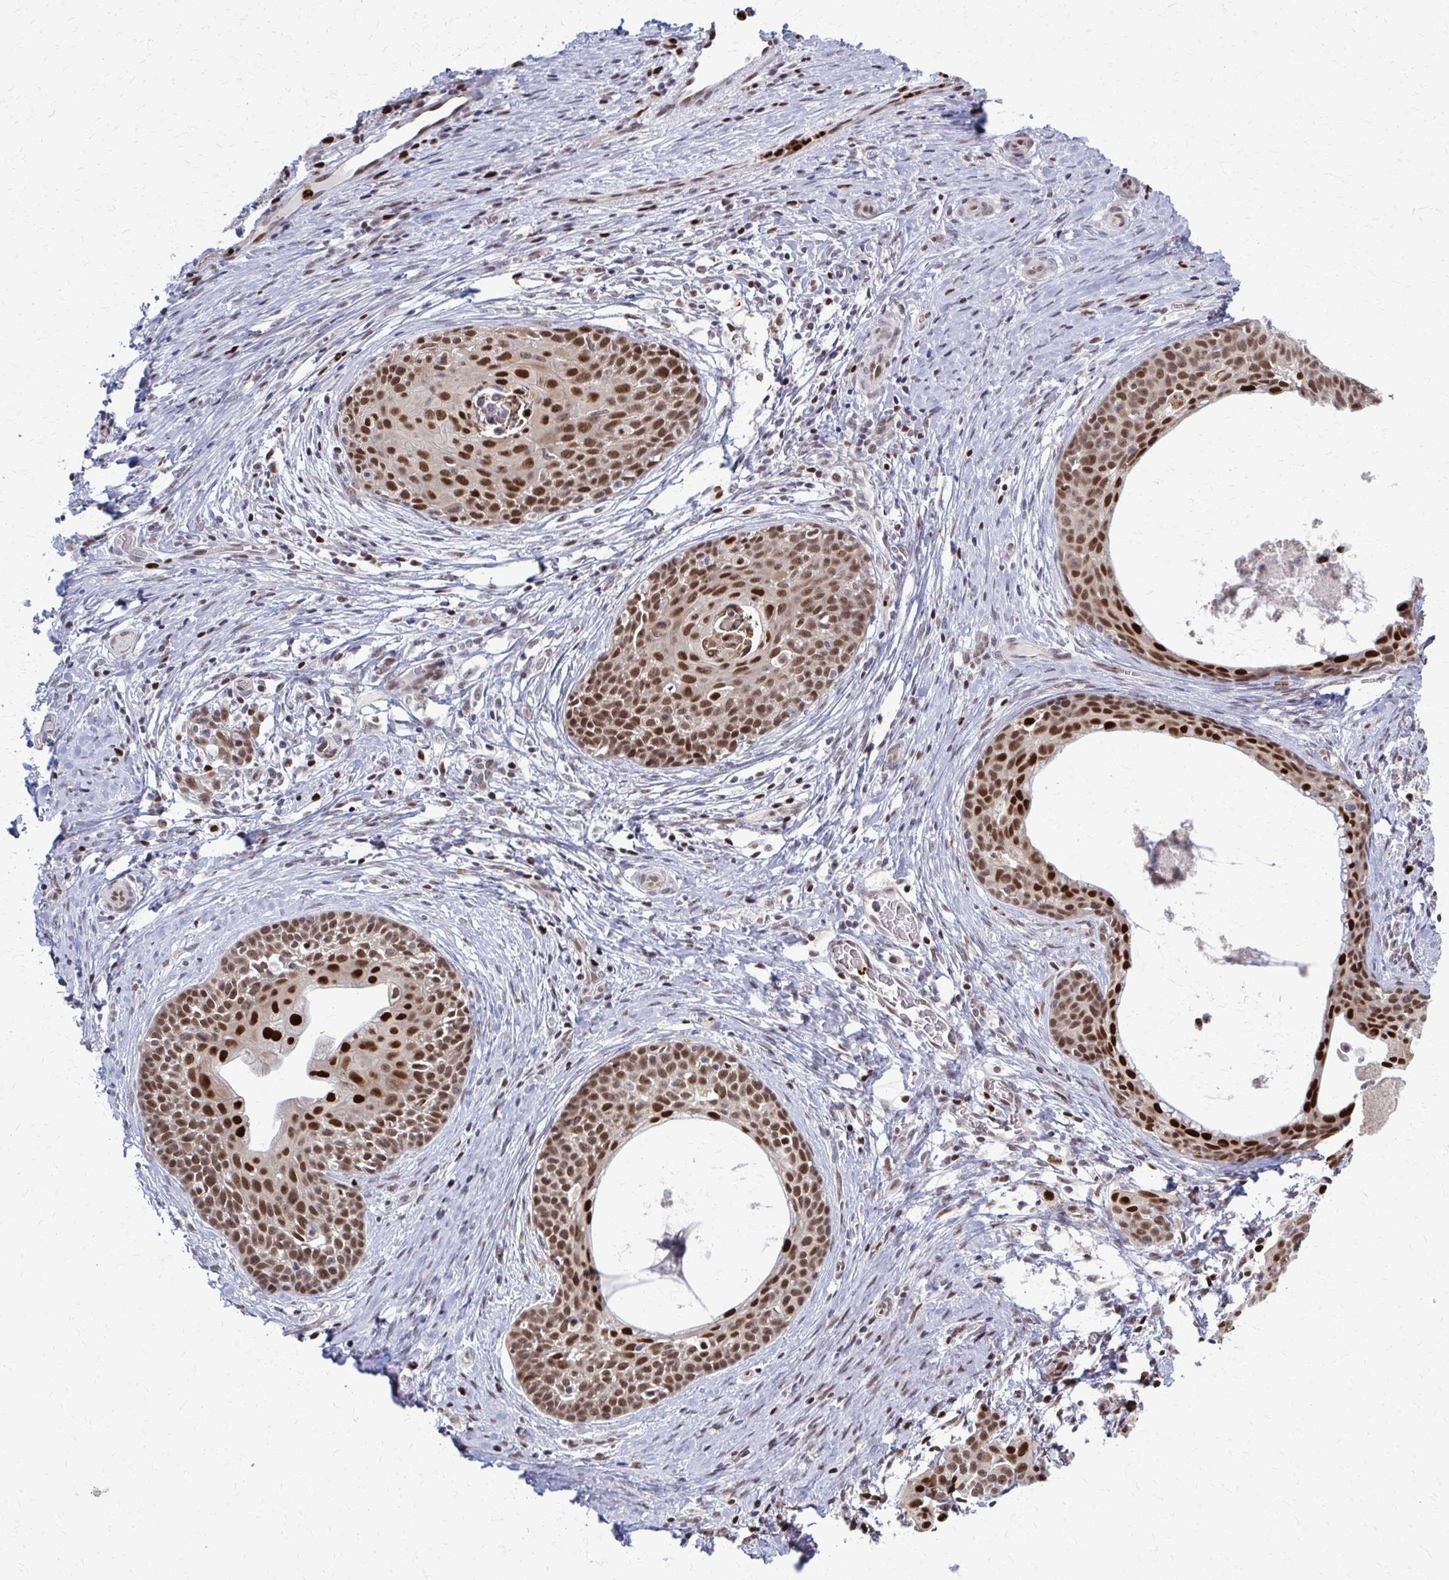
{"staining": {"intensity": "strong", "quantity": ">75%", "location": "nuclear"}, "tissue": "cervical cancer", "cell_type": "Tumor cells", "image_type": "cancer", "snomed": [{"axis": "morphology", "description": "Squamous cell carcinoma, NOS"}, {"axis": "morphology", "description": "Adenocarcinoma, NOS"}, {"axis": "topography", "description": "Cervix"}], "caption": "Immunohistochemistry (IHC) of human cervical squamous cell carcinoma demonstrates high levels of strong nuclear staining in approximately >75% of tumor cells.", "gene": "ZNF559", "patient": {"sex": "female", "age": 52}}